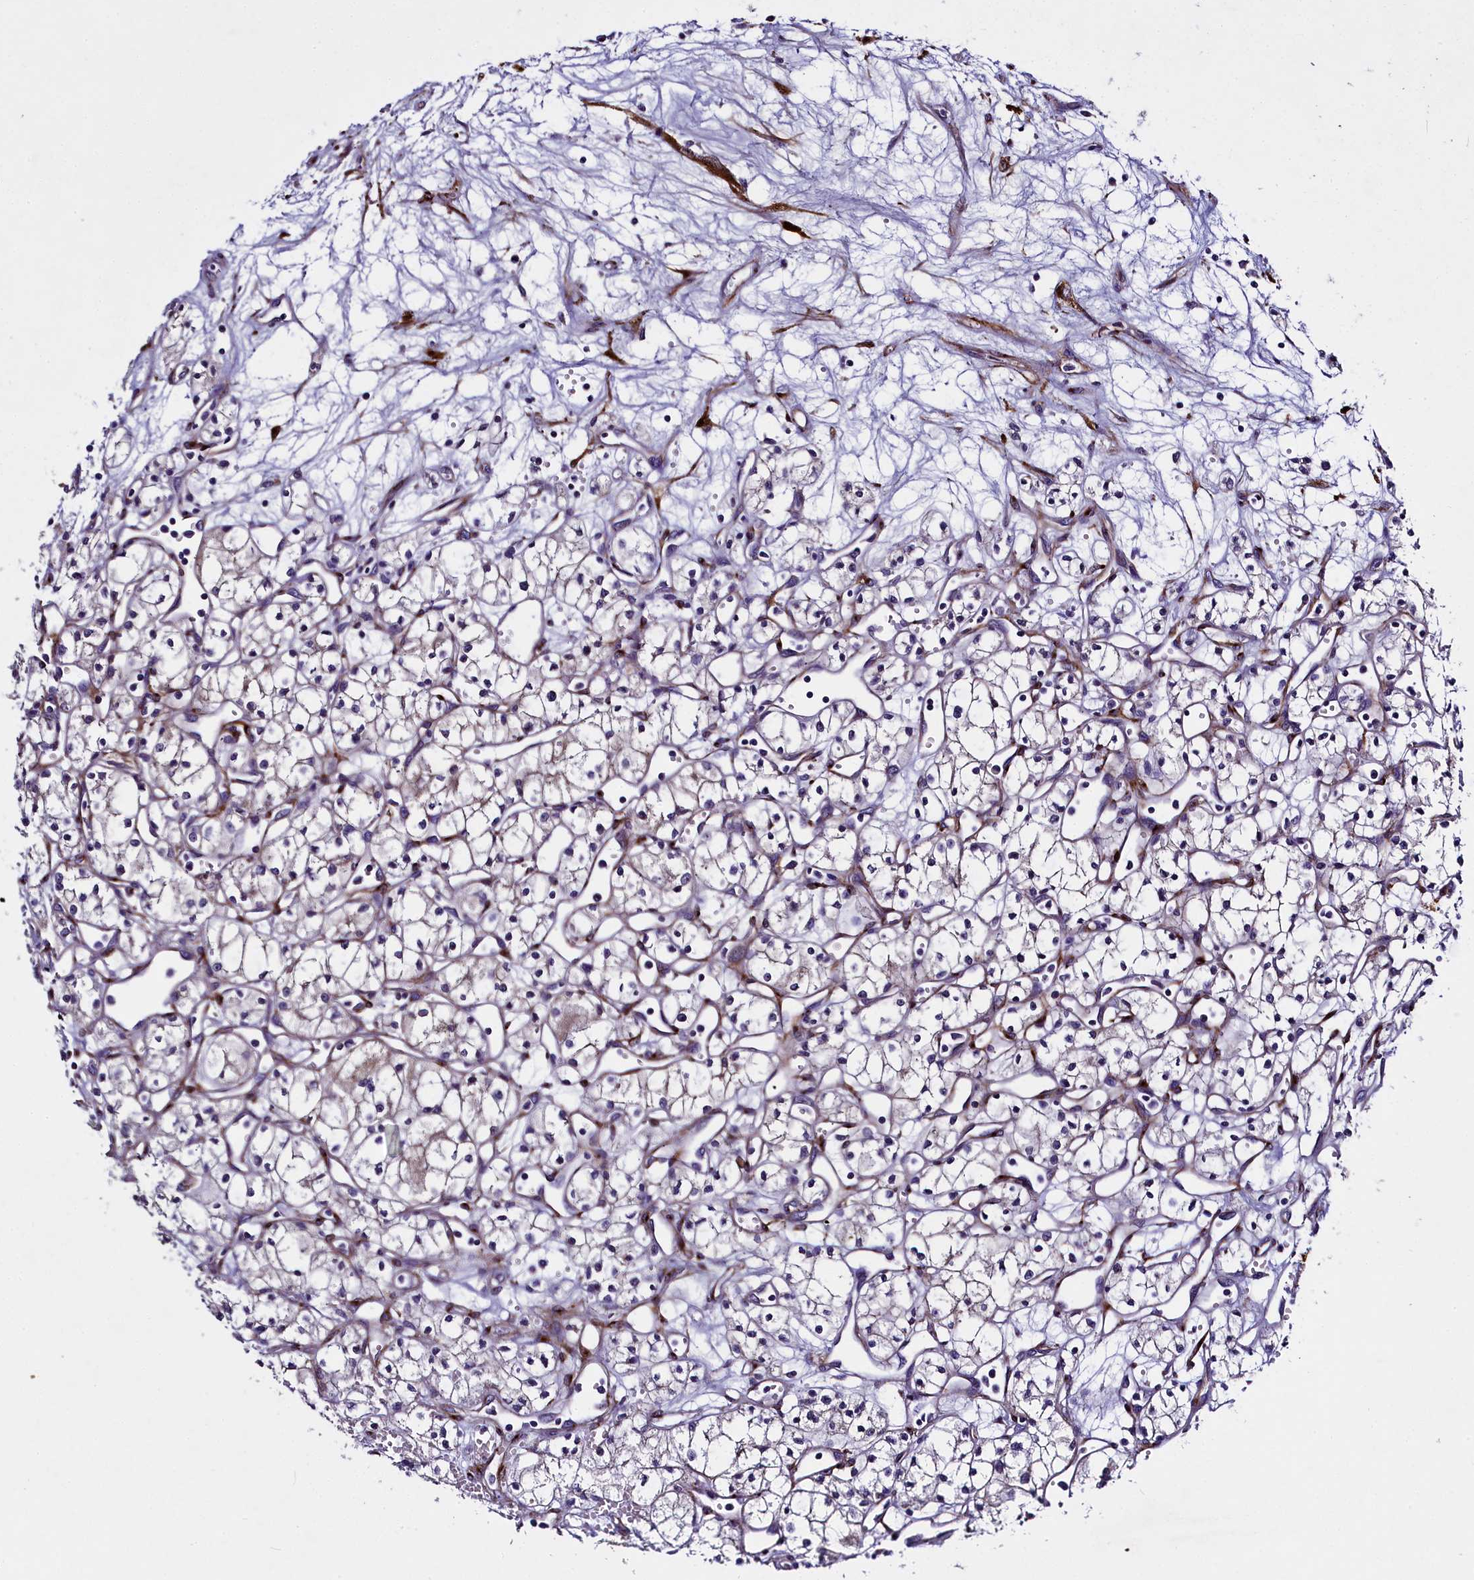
{"staining": {"intensity": "negative", "quantity": "none", "location": "none"}, "tissue": "renal cancer", "cell_type": "Tumor cells", "image_type": "cancer", "snomed": [{"axis": "morphology", "description": "Adenocarcinoma, NOS"}, {"axis": "topography", "description": "Kidney"}], "caption": "DAB immunohistochemical staining of adenocarcinoma (renal) displays no significant expression in tumor cells.", "gene": "MRC2", "patient": {"sex": "male", "age": 59}}